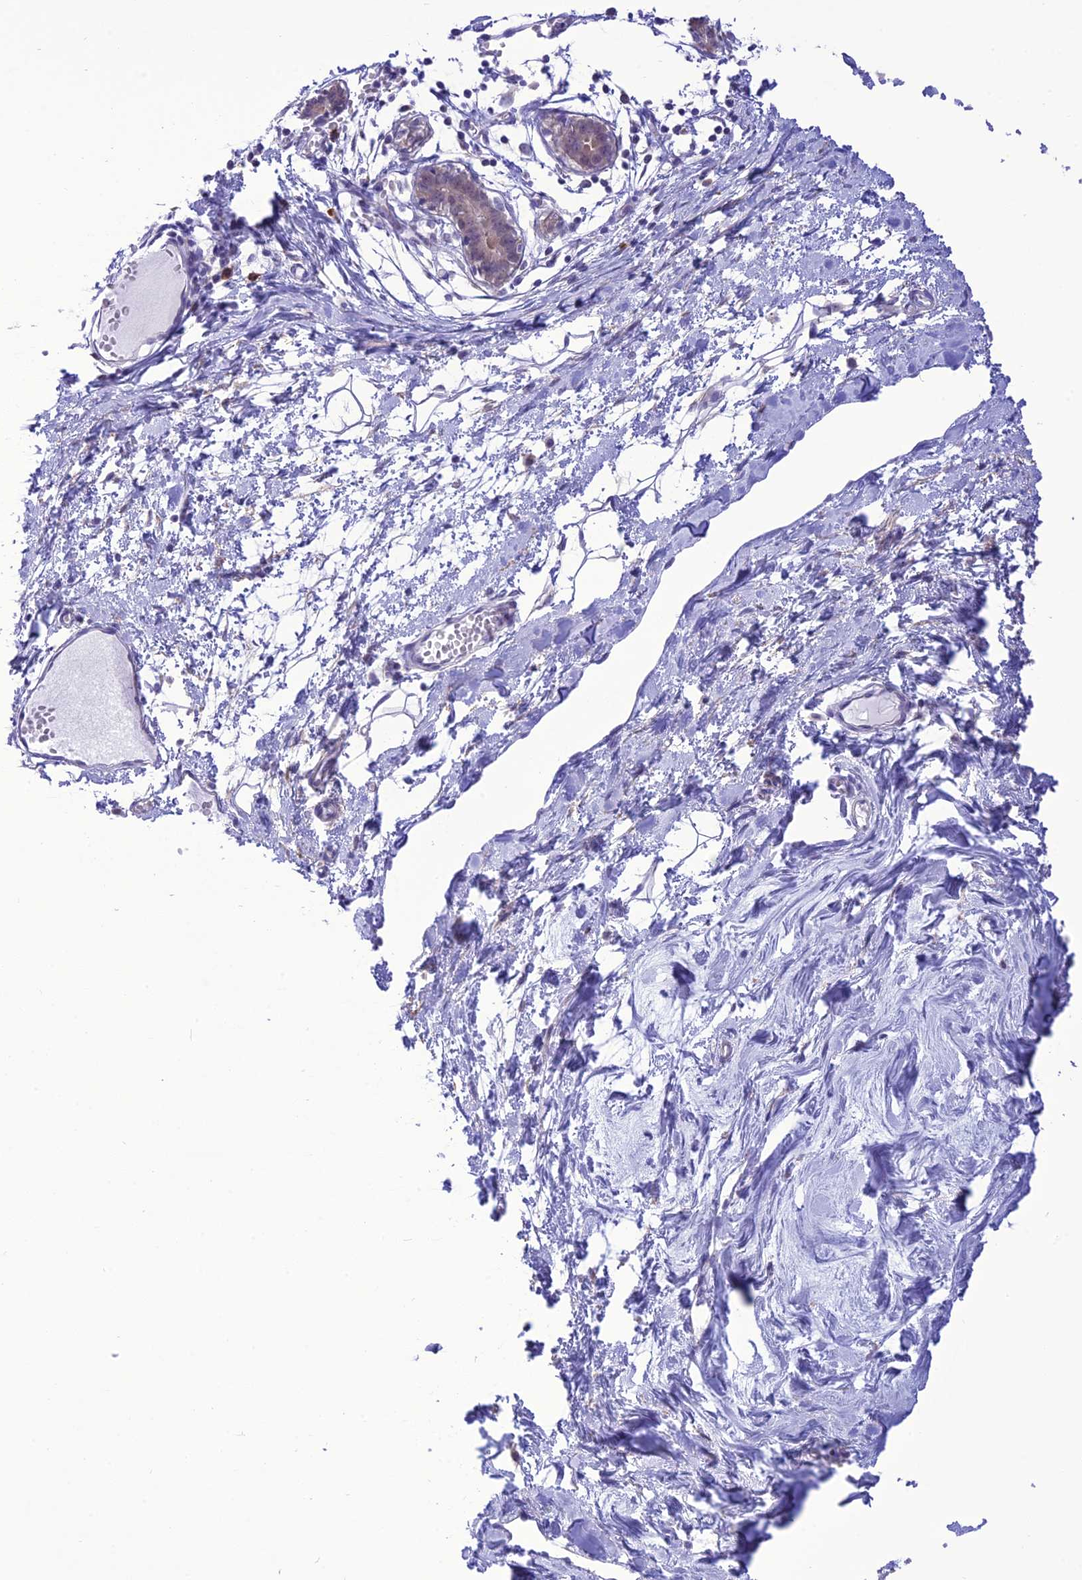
{"staining": {"intensity": "negative", "quantity": "none", "location": "none"}, "tissue": "breast", "cell_type": "Adipocytes", "image_type": "normal", "snomed": [{"axis": "morphology", "description": "Normal tissue, NOS"}, {"axis": "topography", "description": "Breast"}], "caption": "A high-resolution photomicrograph shows immunohistochemistry staining of unremarkable breast, which reveals no significant staining in adipocytes.", "gene": "RNF126", "patient": {"sex": "female", "age": 27}}